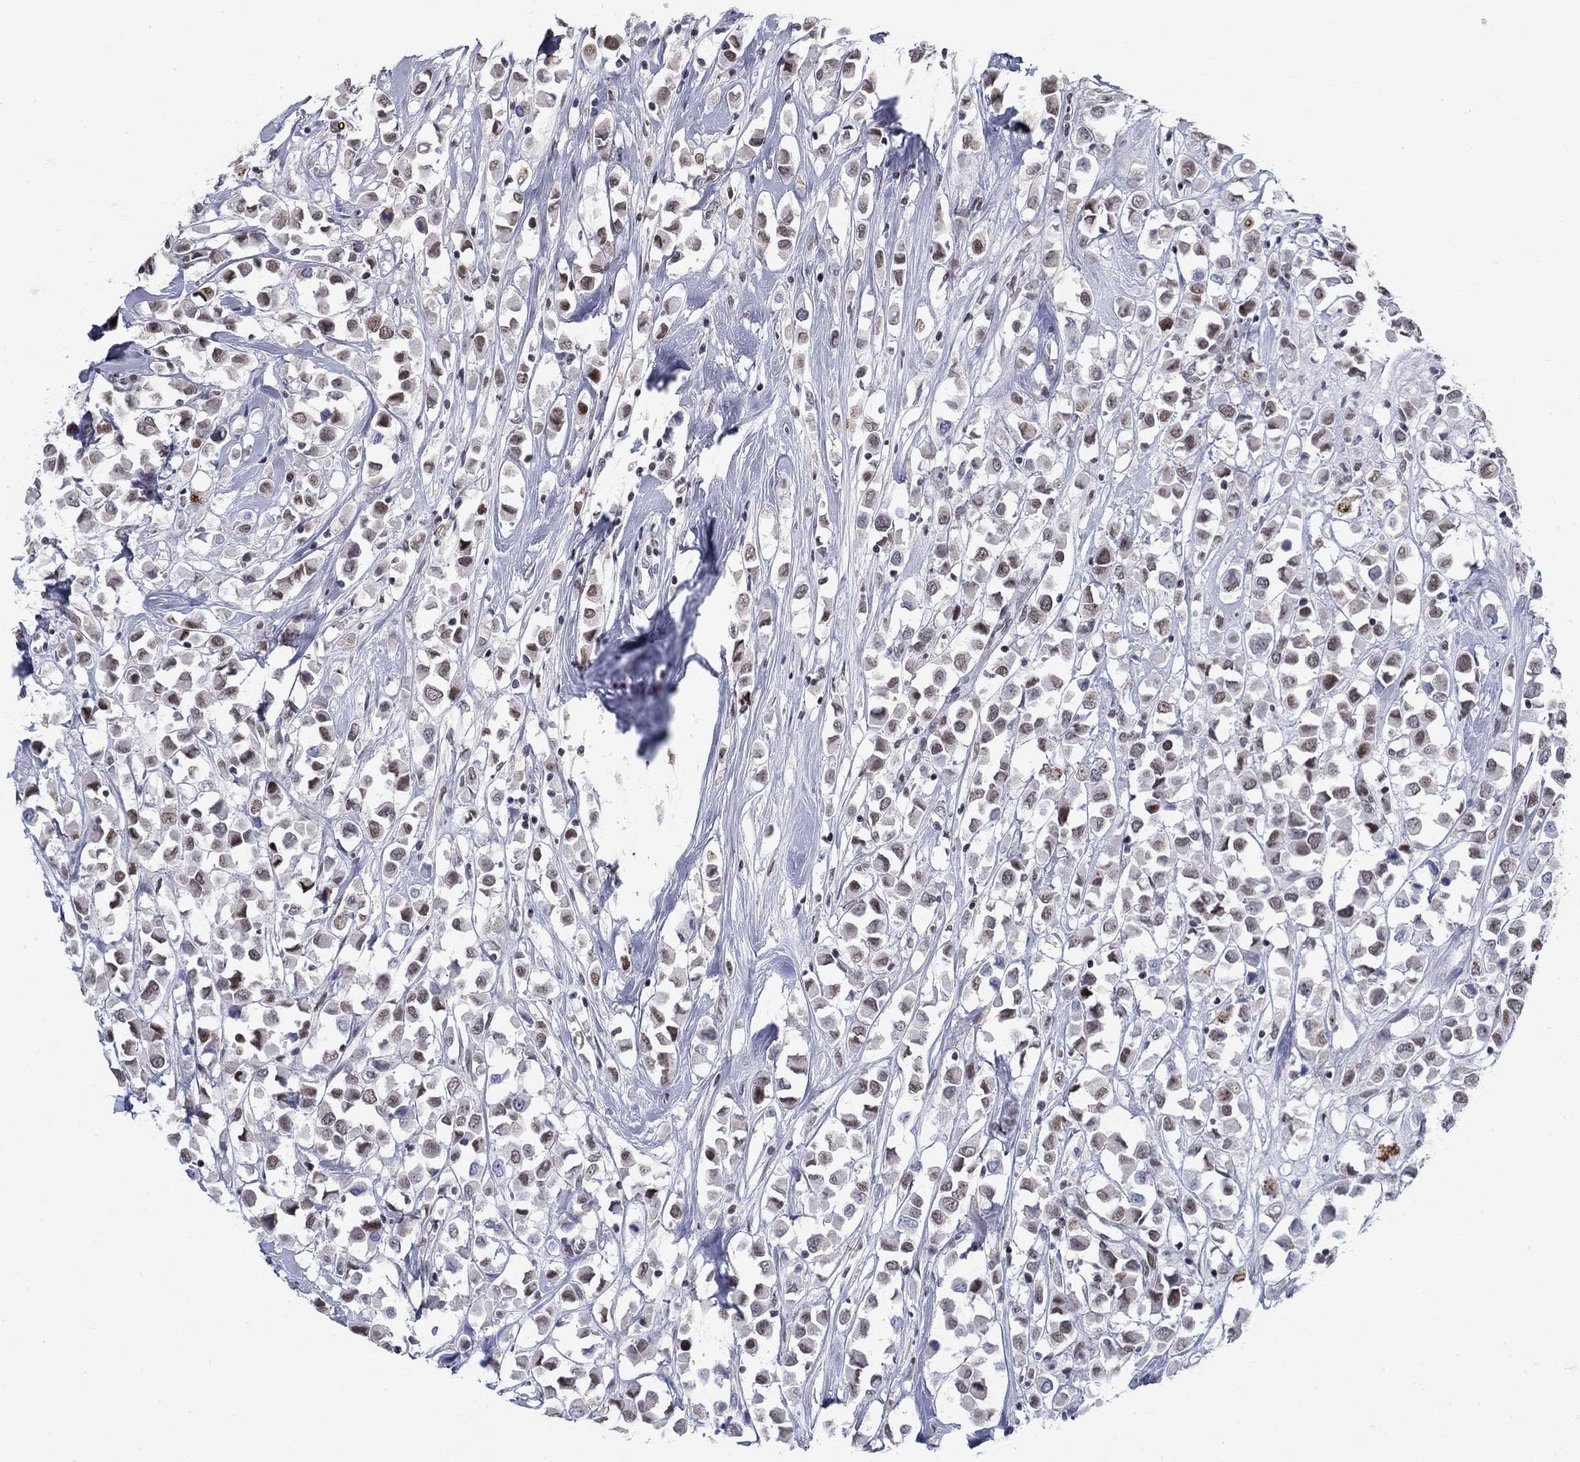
{"staining": {"intensity": "moderate", "quantity": "25%-75%", "location": "nuclear"}, "tissue": "breast cancer", "cell_type": "Tumor cells", "image_type": "cancer", "snomed": [{"axis": "morphology", "description": "Duct carcinoma"}, {"axis": "topography", "description": "Breast"}], "caption": "This is a histology image of IHC staining of breast cancer (intraductal carcinoma), which shows moderate staining in the nuclear of tumor cells.", "gene": "NPAS3", "patient": {"sex": "female", "age": 61}}